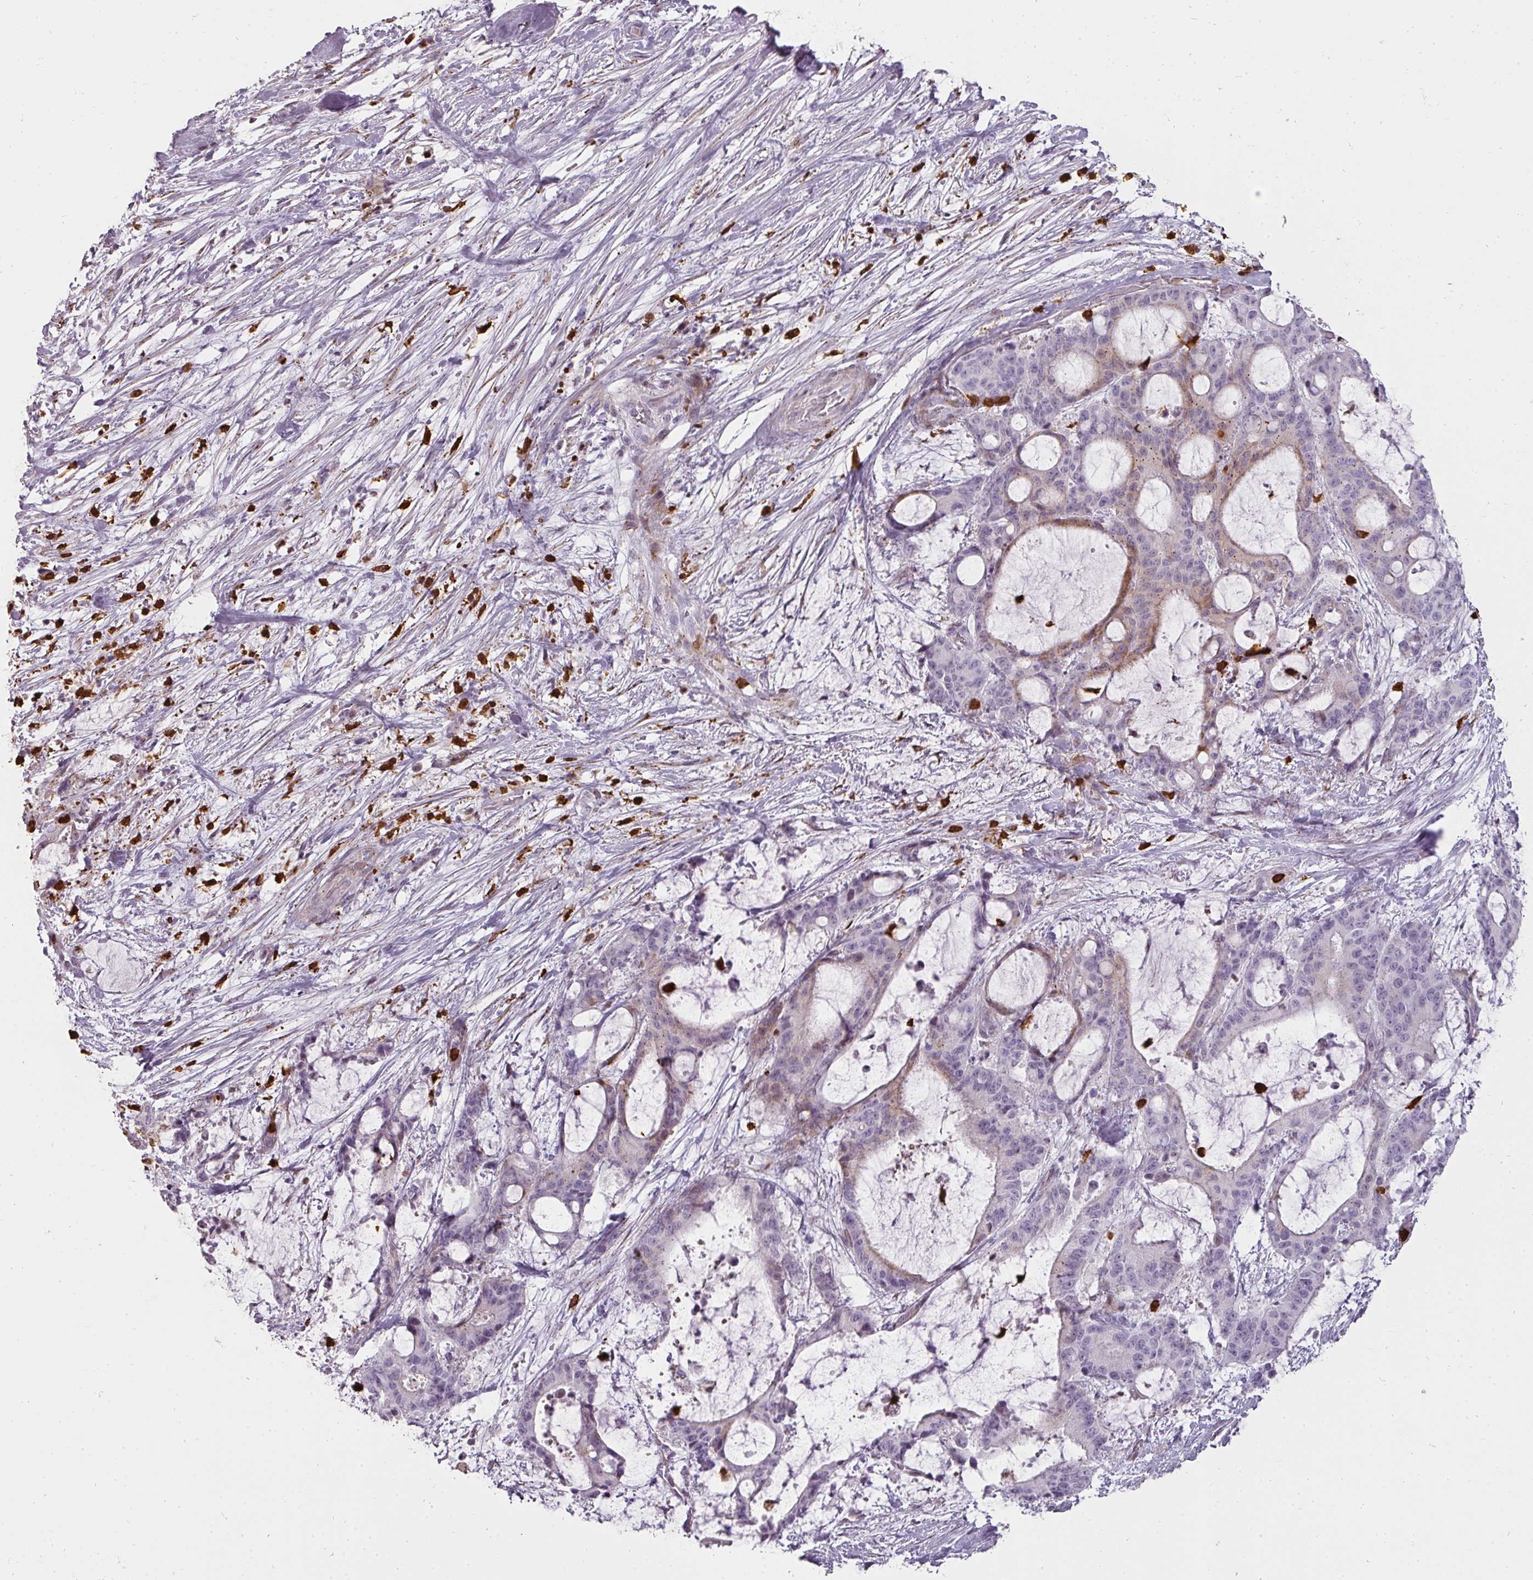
{"staining": {"intensity": "weak", "quantity": "<25%", "location": "cytoplasmic/membranous"}, "tissue": "liver cancer", "cell_type": "Tumor cells", "image_type": "cancer", "snomed": [{"axis": "morphology", "description": "Normal tissue, NOS"}, {"axis": "morphology", "description": "Cholangiocarcinoma"}, {"axis": "topography", "description": "Liver"}, {"axis": "topography", "description": "Peripheral nerve tissue"}], "caption": "IHC histopathology image of neoplastic tissue: human liver cancer (cholangiocarcinoma) stained with DAB (3,3'-diaminobenzidine) exhibits no significant protein staining in tumor cells.", "gene": "BIK", "patient": {"sex": "female", "age": 73}}